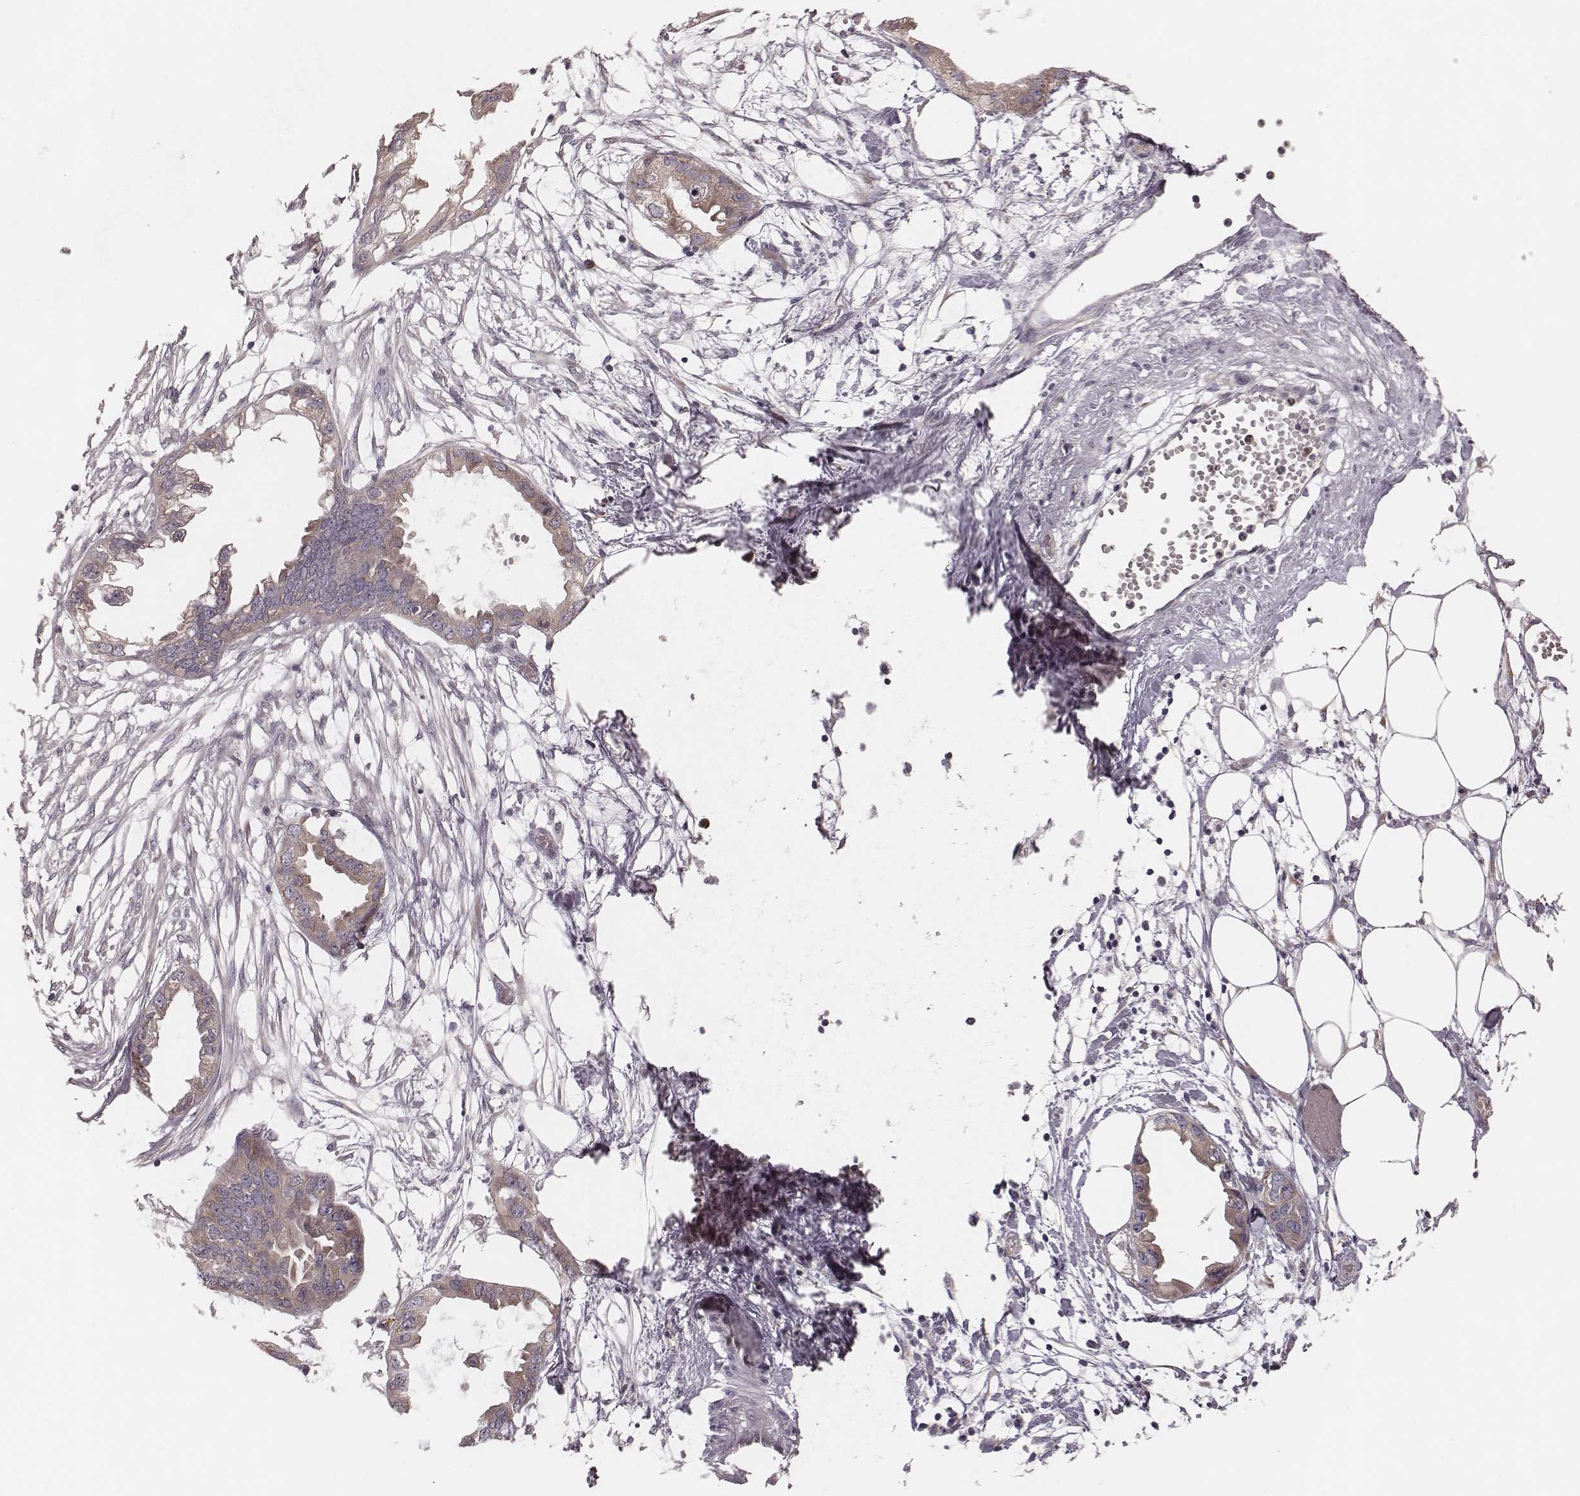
{"staining": {"intensity": "moderate", "quantity": "25%-75%", "location": "cytoplasmic/membranous"}, "tissue": "endometrial cancer", "cell_type": "Tumor cells", "image_type": "cancer", "snomed": [{"axis": "morphology", "description": "Adenocarcinoma, NOS"}, {"axis": "morphology", "description": "Adenocarcinoma, metastatic, NOS"}, {"axis": "topography", "description": "Adipose tissue"}, {"axis": "topography", "description": "Endometrium"}], "caption": "Endometrial cancer stained with a brown dye reveals moderate cytoplasmic/membranous positive expression in about 25%-75% of tumor cells.", "gene": "P2RX5", "patient": {"sex": "female", "age": 67}}